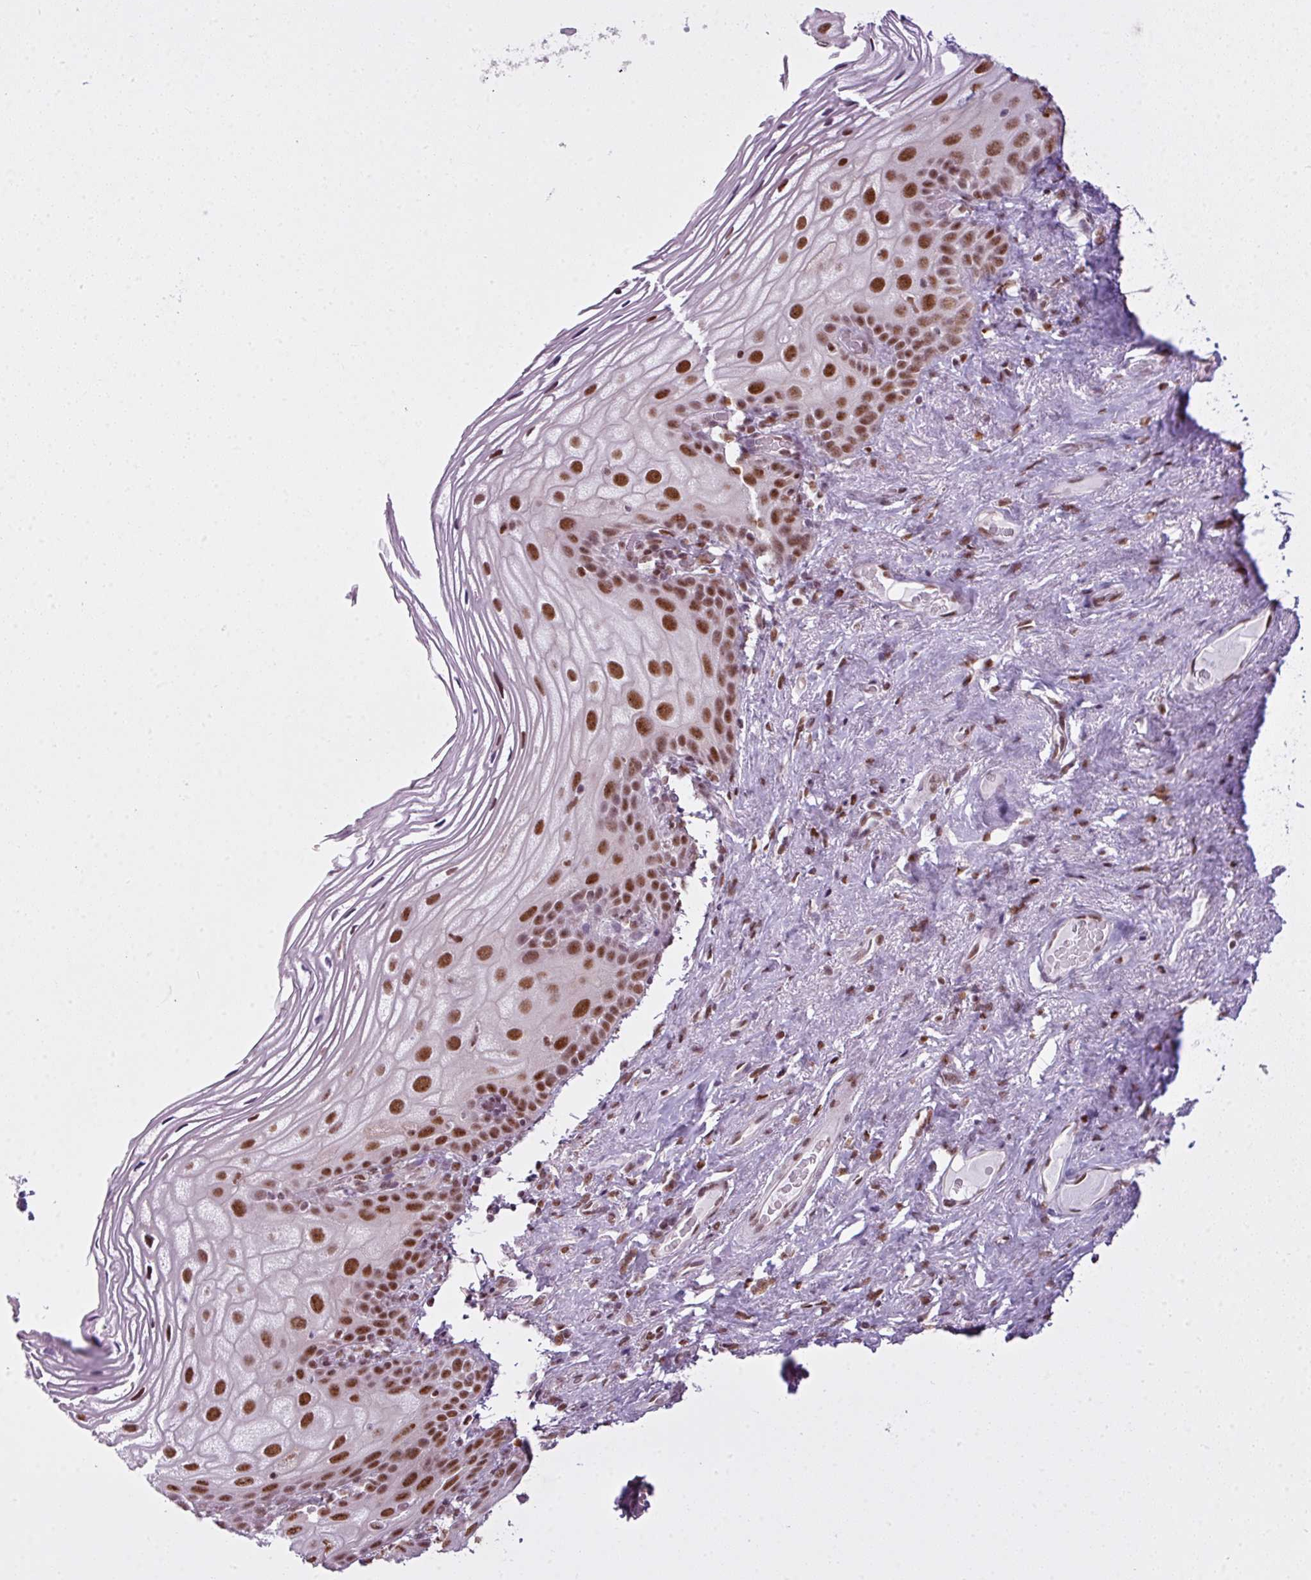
{"staining": {"intensity": "strong", "quantity": ">75%", "location": "nuclear"}, "tissue": "vagina", "cell_type": "Squamous epithelial cells", "image_type": "normal", "snomed": [{"axis": "morphology", "description": "Normal tissue, NOS"}, {"axis": "topography", "description": "Vagina"}, {"axis": "topography", "description": "Peripheral nerve tissue"}], "caption": "The histopathology image shows immunohistochemical staining of normal vagina. There is strong nuclear positivity is seen in about >75% of squamous epithelial cells.", "gene": "ARL6IP4", "patient": {"sex": "female", "age": 71}}